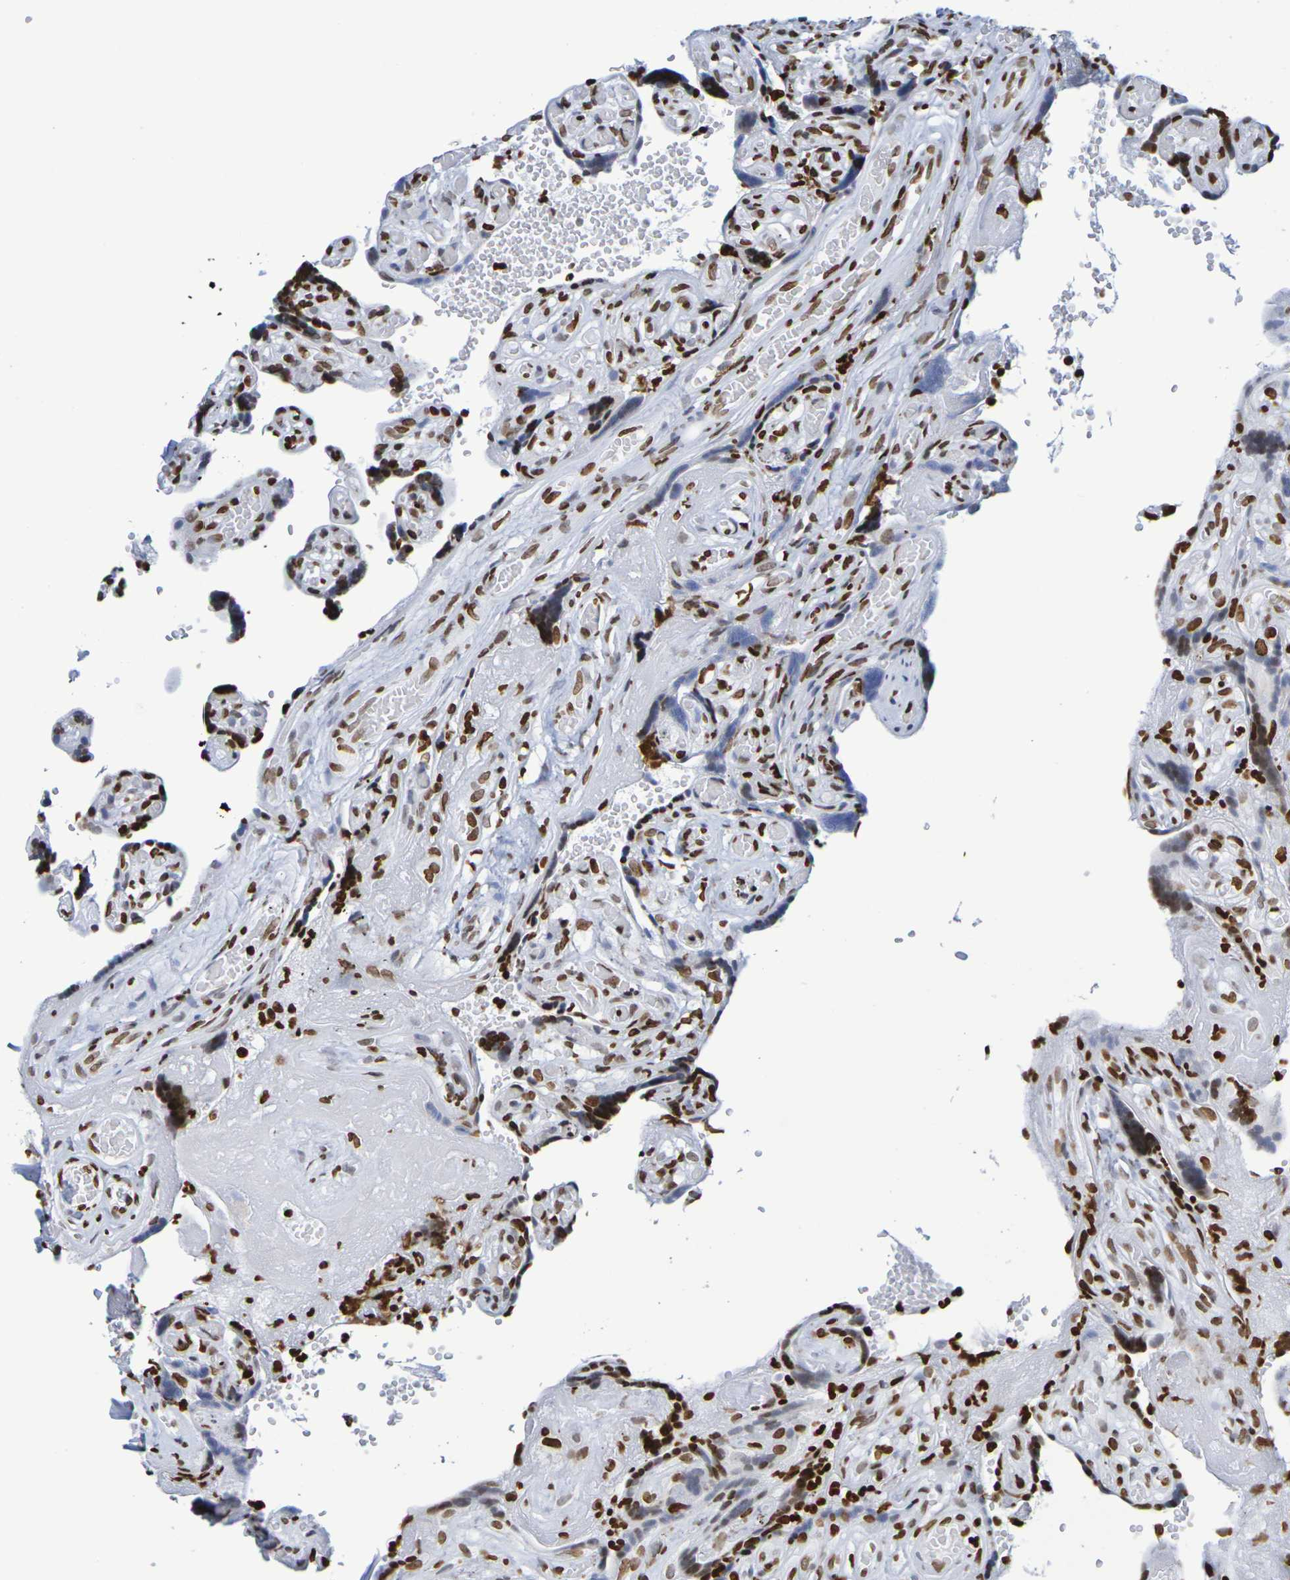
{"staining": {"intensity": "weak", "quantity": "<25%", "location": "cytoplasmic/membranous"}, "tissue": "placenta", "cell_type": "Decidual cells", "image_type": "normal", "snomed": [{"axis": "morphology", "description": "Normal tissue, NOS"}, {"axis": "topography", "description": "Placenta"}], "caption": "Immunohistochemistry (IHC) photomicrograph of benign placenta stained for a protein (brown), which demonstrates no positivity in decidual cells. (Immunohistochemistry, brightfield microscopy, high magnification).", "gene": "H1", "patient": {"sex": "female", "age": 30}}